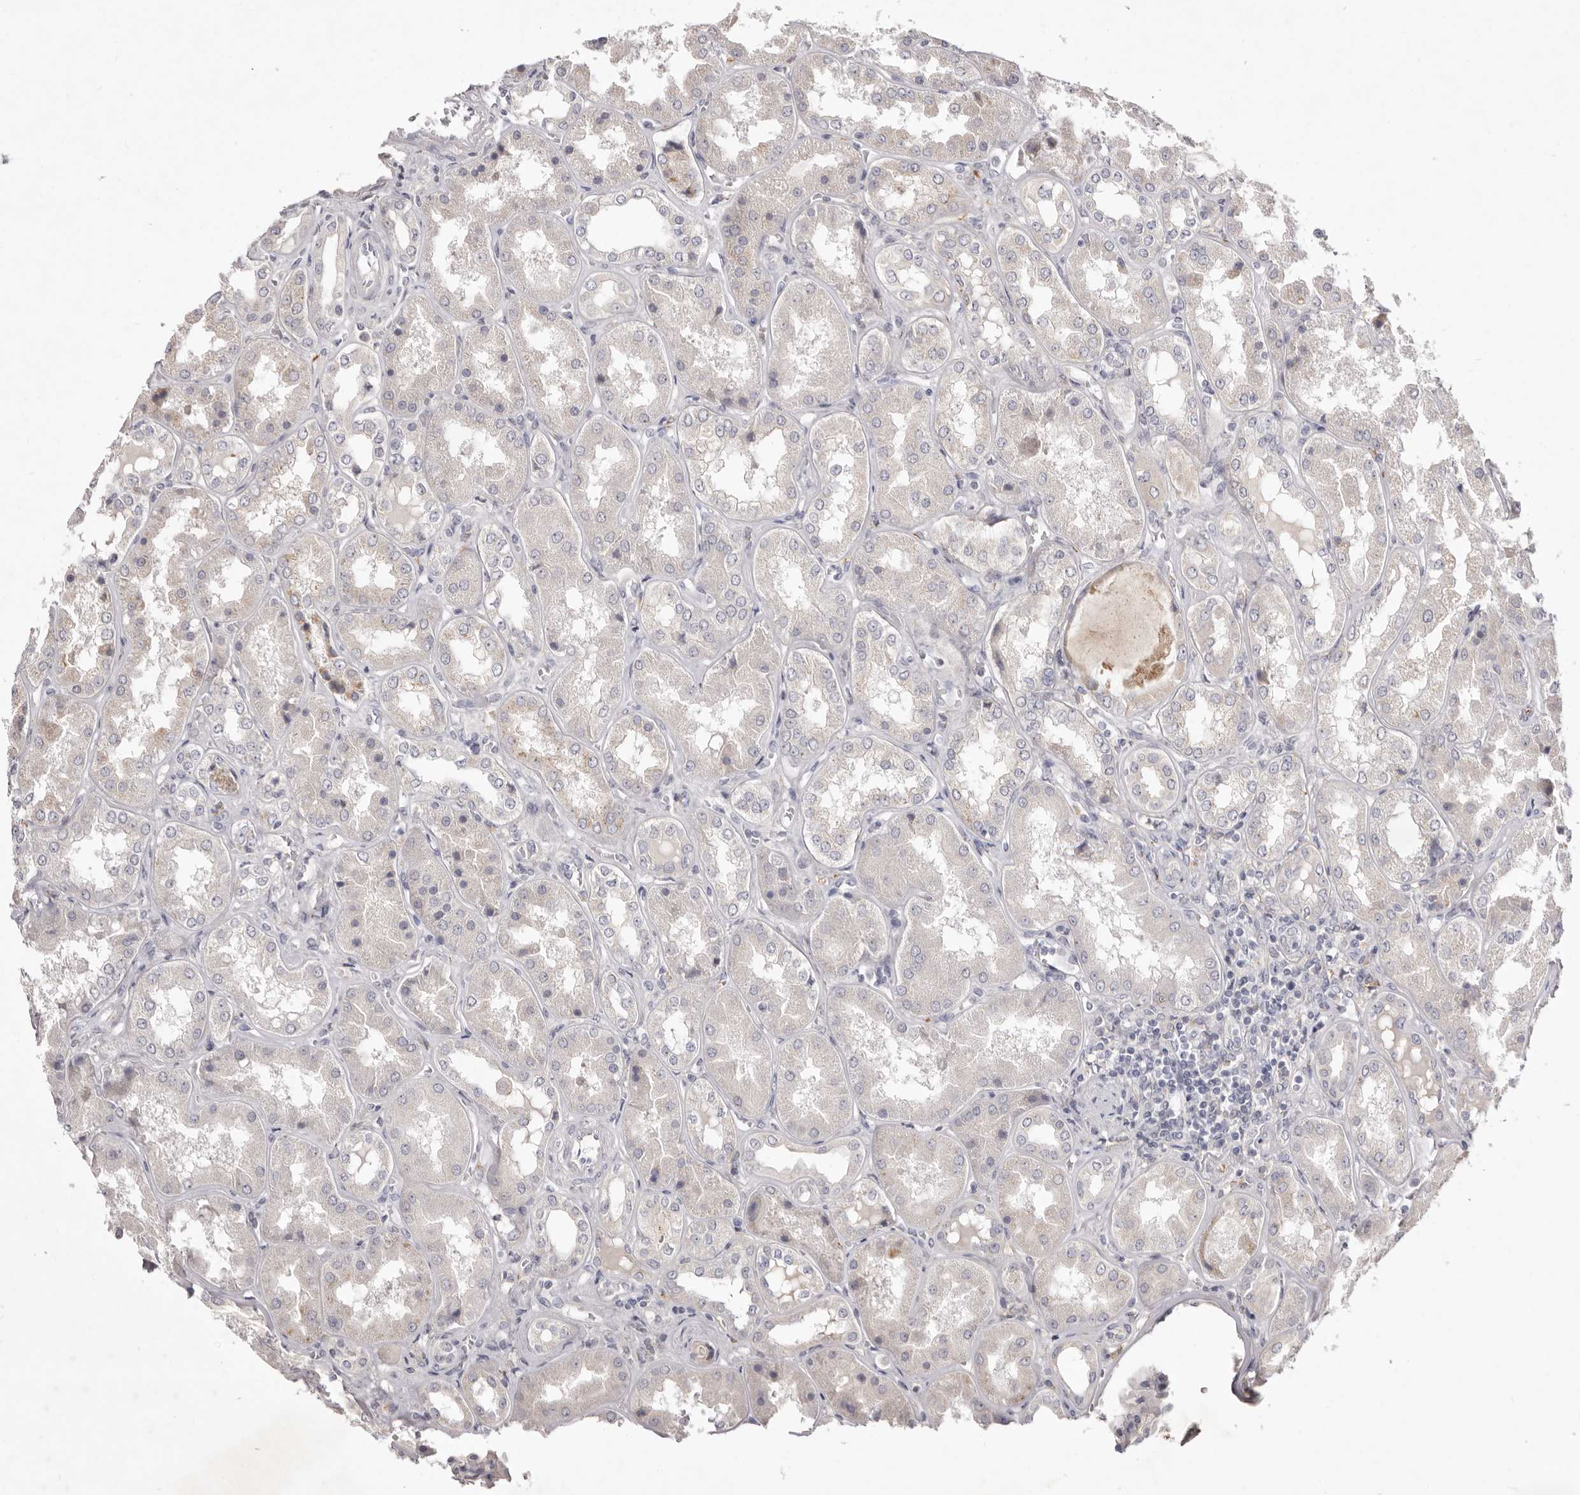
{"staining": {"intensity": "negative", "quantity": "none", "location": "none"}, "tissue": "kidney", "cell_type": "Cells in glomeruli", "image_type": "normal", "snomed": [{"axis": "morphology", "description": "Normal tissue, NOS"}, {"axis": "topography", "description": "Kidney"}], "caption": "Immunohistochemical staining of benign kidney demonstrates no significant staining in cells in glomeruli. Nuclei are stained in blue.", "gene": "GPR84", "patient": {"sex": "female", "age": 56}}